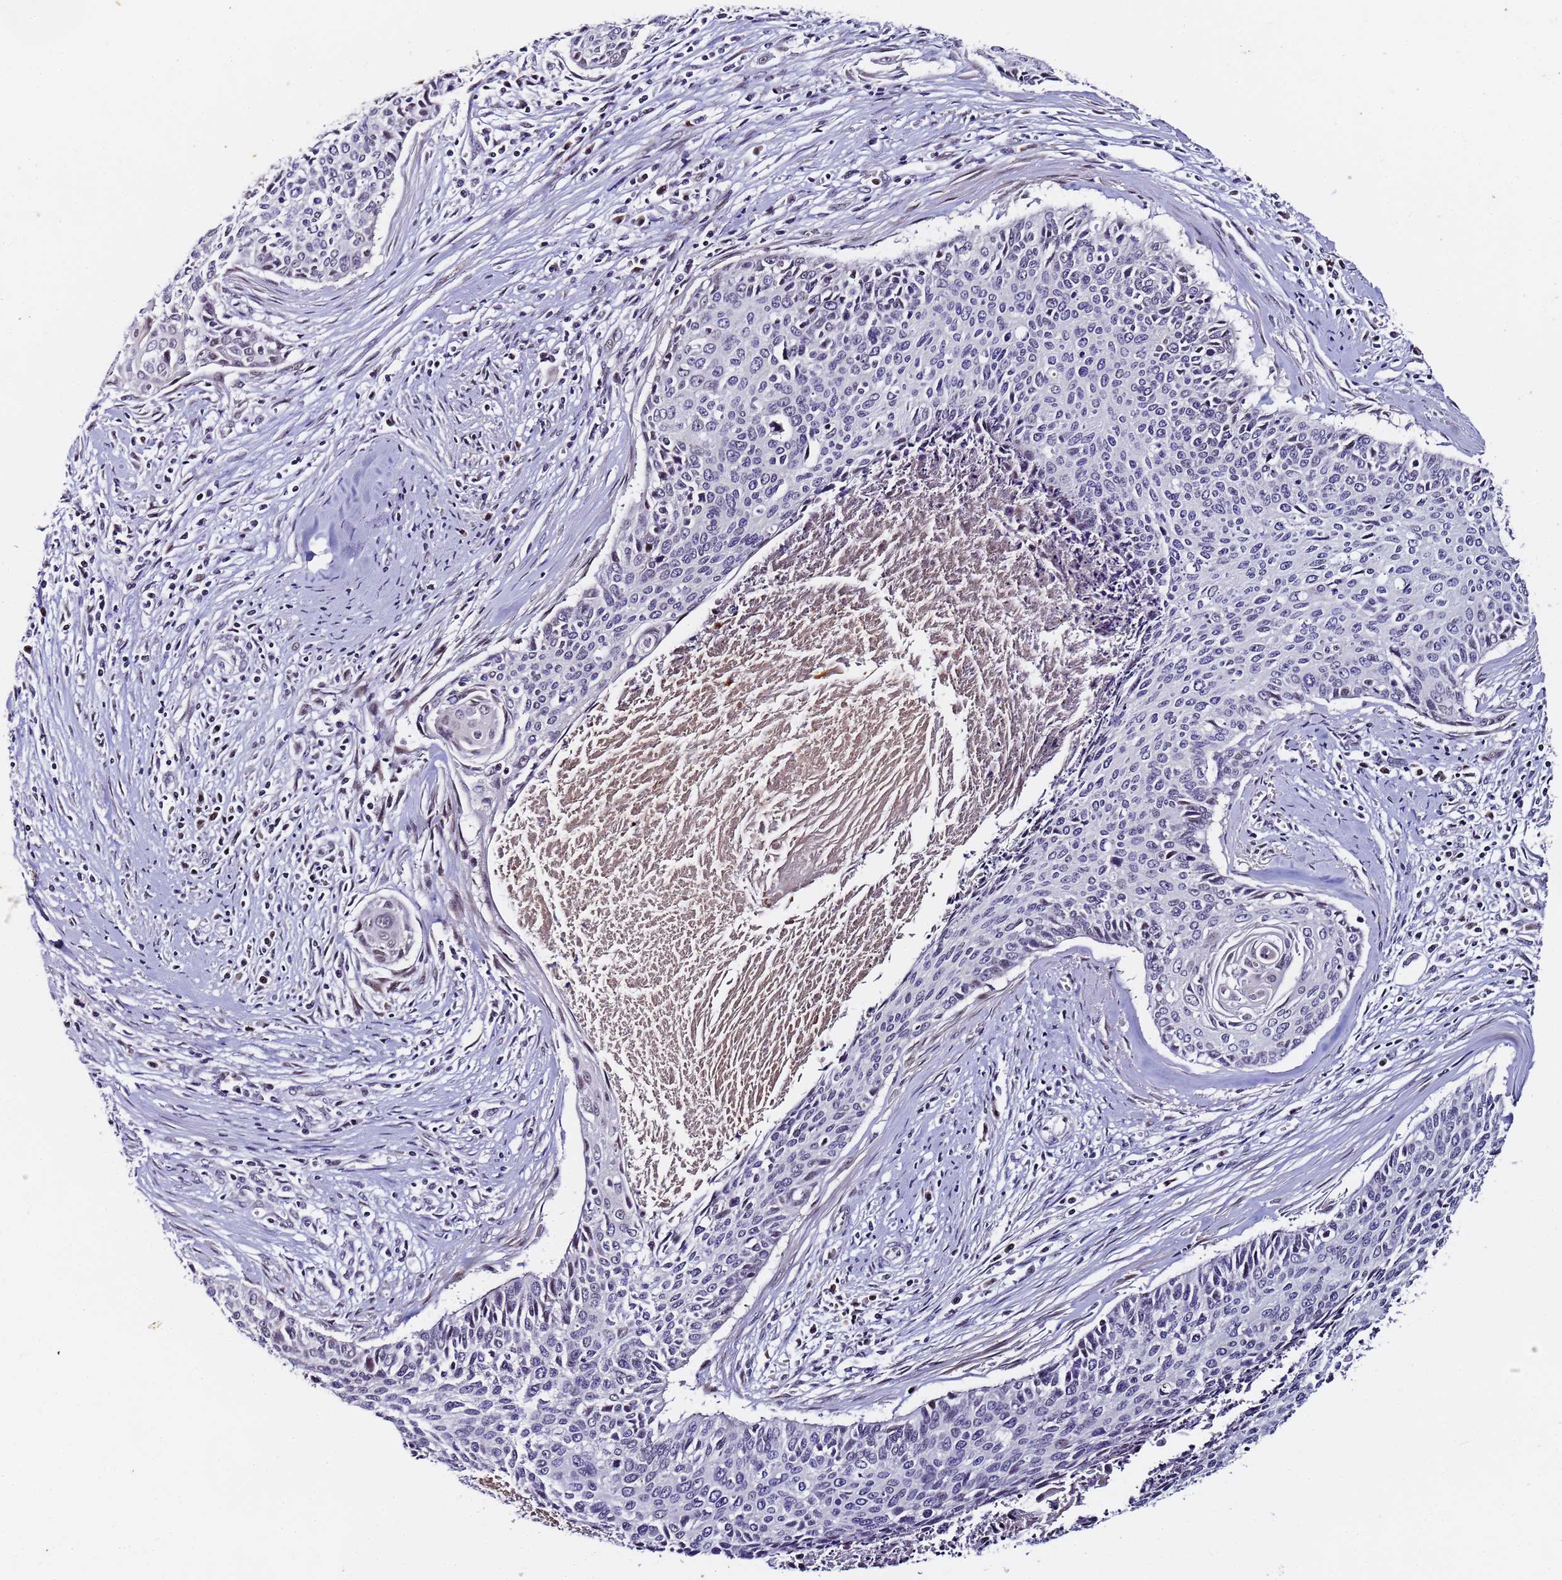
{"staining": {"intensity": "negative", "quantity": "none", "location": "none"}, "tissue": "cervical cancer", "cell_type": "Tumor cells", "image_type": "cancer", "snomed": [{"axis": "morphology", "description": "Squamous cell carcinoma, NOS"}, {"axis": "topography", "description": "Cervix"}], "caption": "Human cervical cancer (squamous cell carcinoma) stained for a protein using immunohistochemistry (IHC) reveals no expression in tumor cells.", "gene": "FNBP4", "patient": {"sex": "female", "age": 55}}